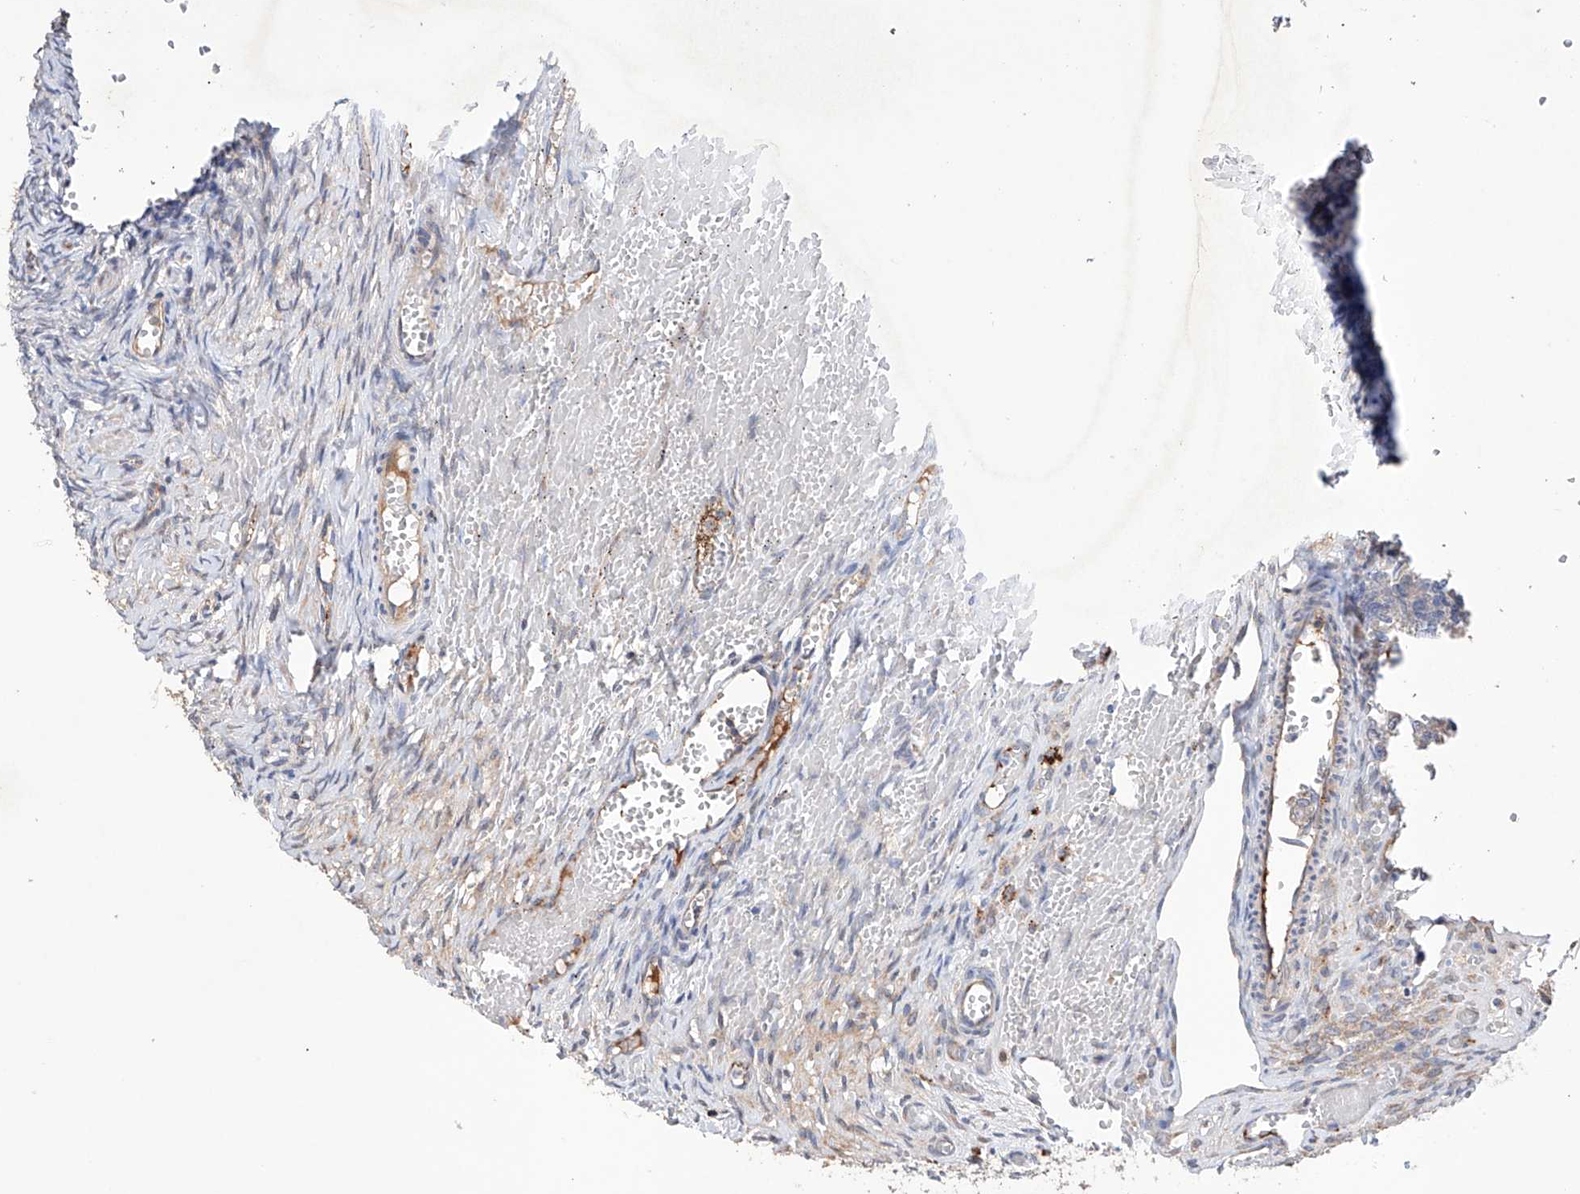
{"staining": {"intensity": "negative", "quantity": "none", "location": "none"}, "tissue": "ovary", "cell_type": "Ovarian stroma cells", "image_type": "normal", "snomed": [{"axis": "morphology", "description": "Adenocarcinoma, NOS"}, {"axis": "topography", "description": "Endometrium"}], "caption": "Ovary was stained to show a protein in brown. There is no significant staining in ovarian stroma cells. Nuclei are stained in blue.", "gene": "AFG1L", "patient": {"sex": "female", "age": 32}}